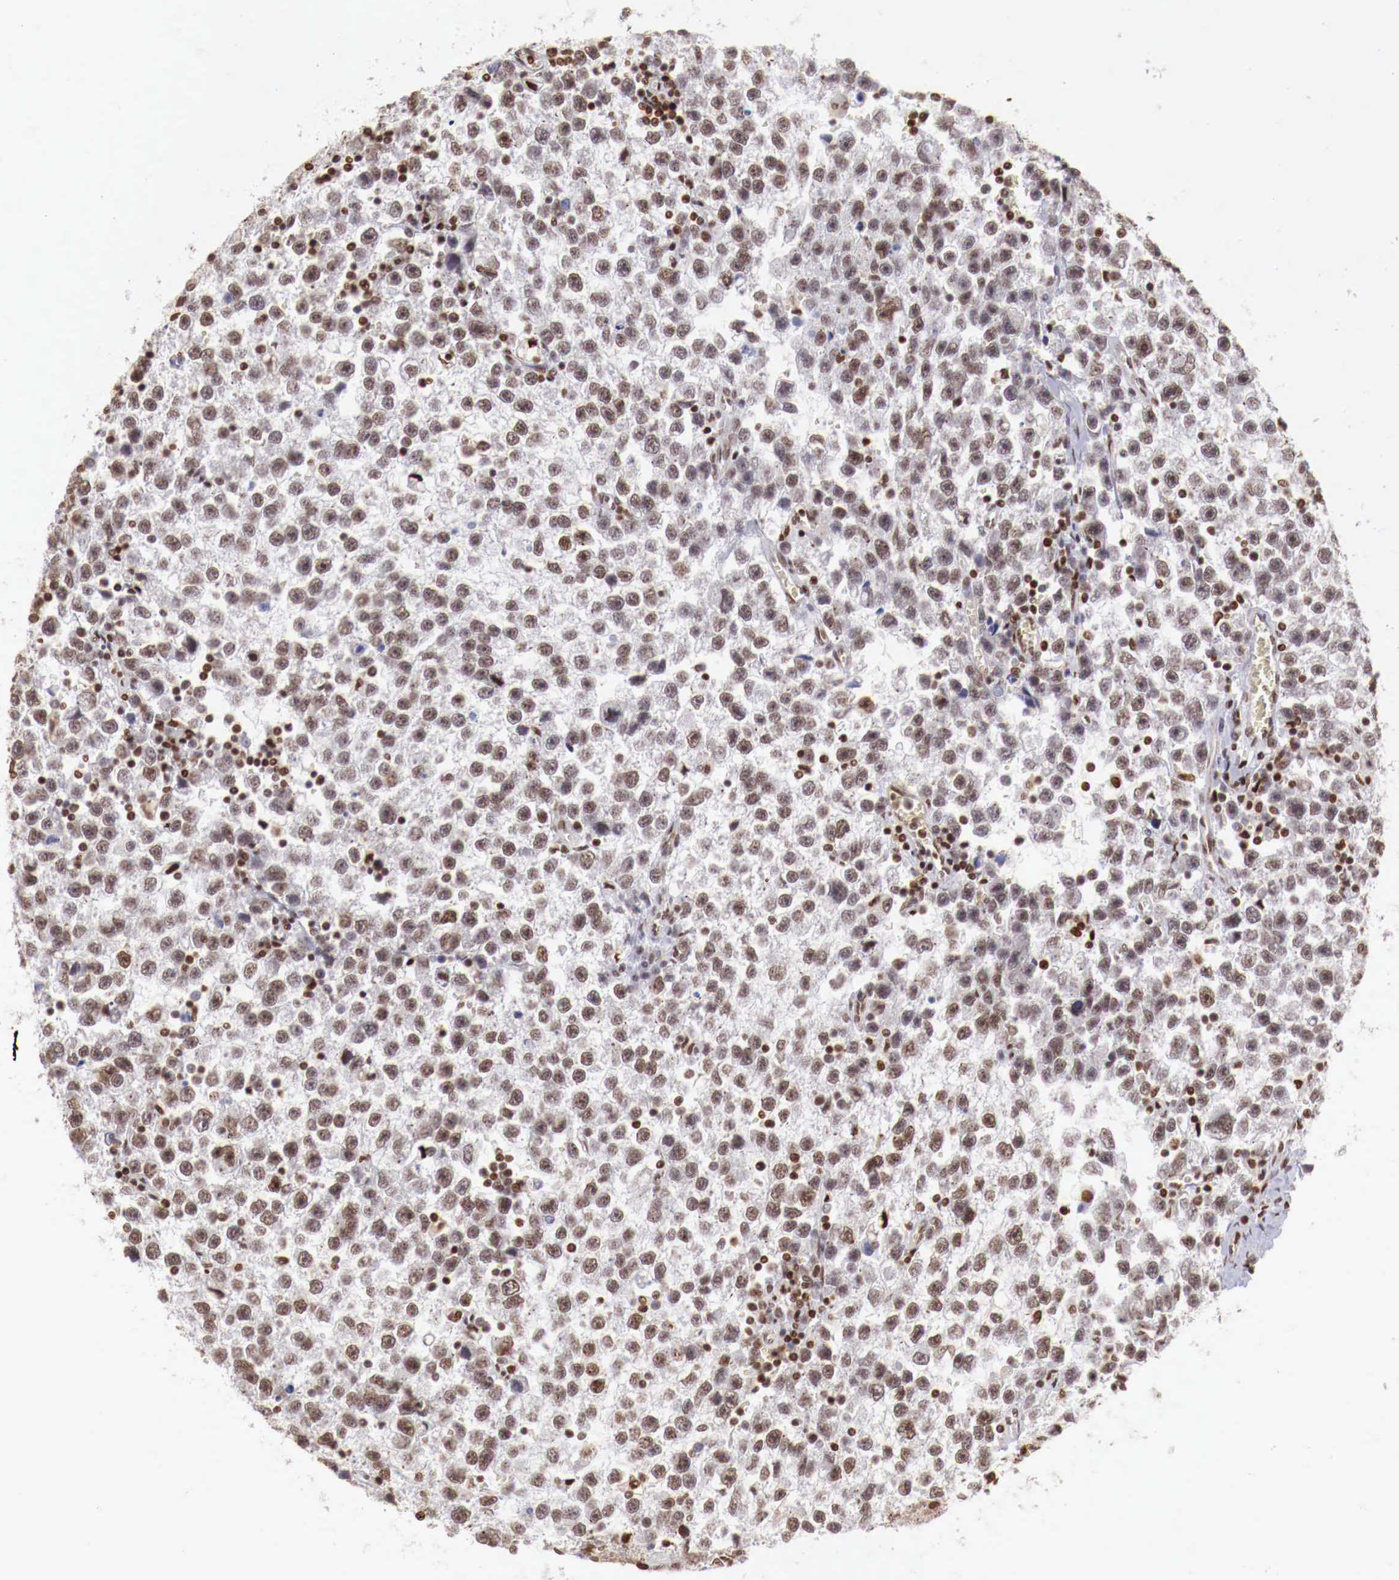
{"staining": {"intensity": "weak", "quantity": ">75%", "location": "nuclear"}, "tissue": "testis cancer", "cell_type": "Tumor cells", "image_type": "cancer", "snomed": [{"axis": "morphology", "description": "Seminoma, NOS"}, {"axis": "topography", "description": "Testis"}], "caption": "An IHC histopathology image of tumor tissue is shown. Protein staining in brown labels weak nuclear positivity in testis seminoma within tumor cells. (DAB IHC with brightfield microscopy, high magnification).", "gene": "MAX", "patient": {"sex": "male", "age": 33}}